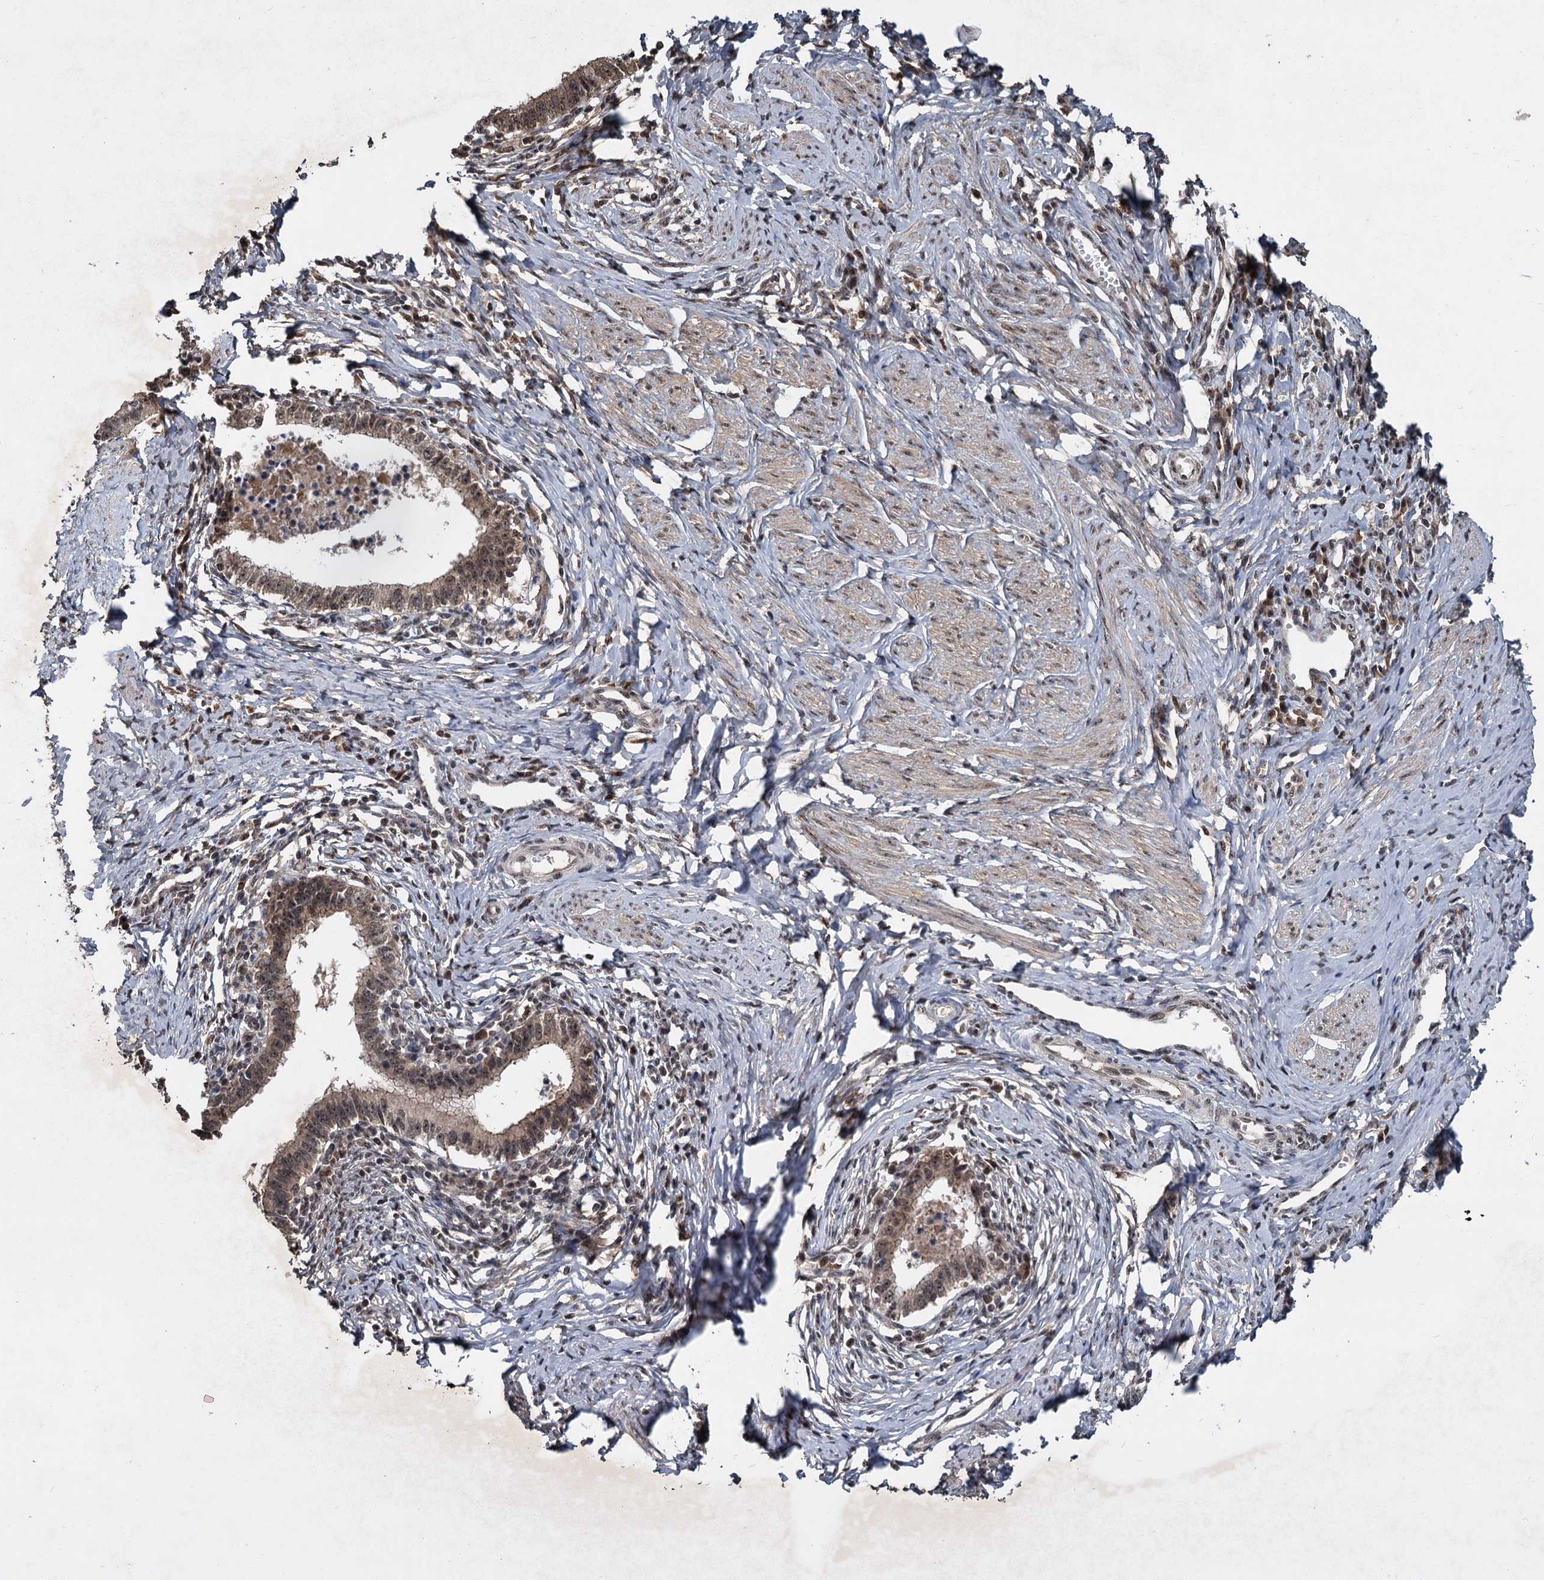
{"staining": {"intensity": "moderate", "quantity": ">75%", "location": "nuclear"}, "tissue": "cervical cancer", "cell_type": "Tumor cells", "image_type": "cancer", "snomed": [{"axis": "morphology", "description": "Adenocarcinoma, NOS"}, {"axis": "topography", "description": "Cervix"}], "caption": "A brown stain shows moderate nuclear positivity of a protein in human cervical cancer tumor cells. Immunohistochemistry stains the protein in brown and the nuclei are stained blue.", "gene": "FAM216B", "patient": {"sex": "female", "age": 36}}